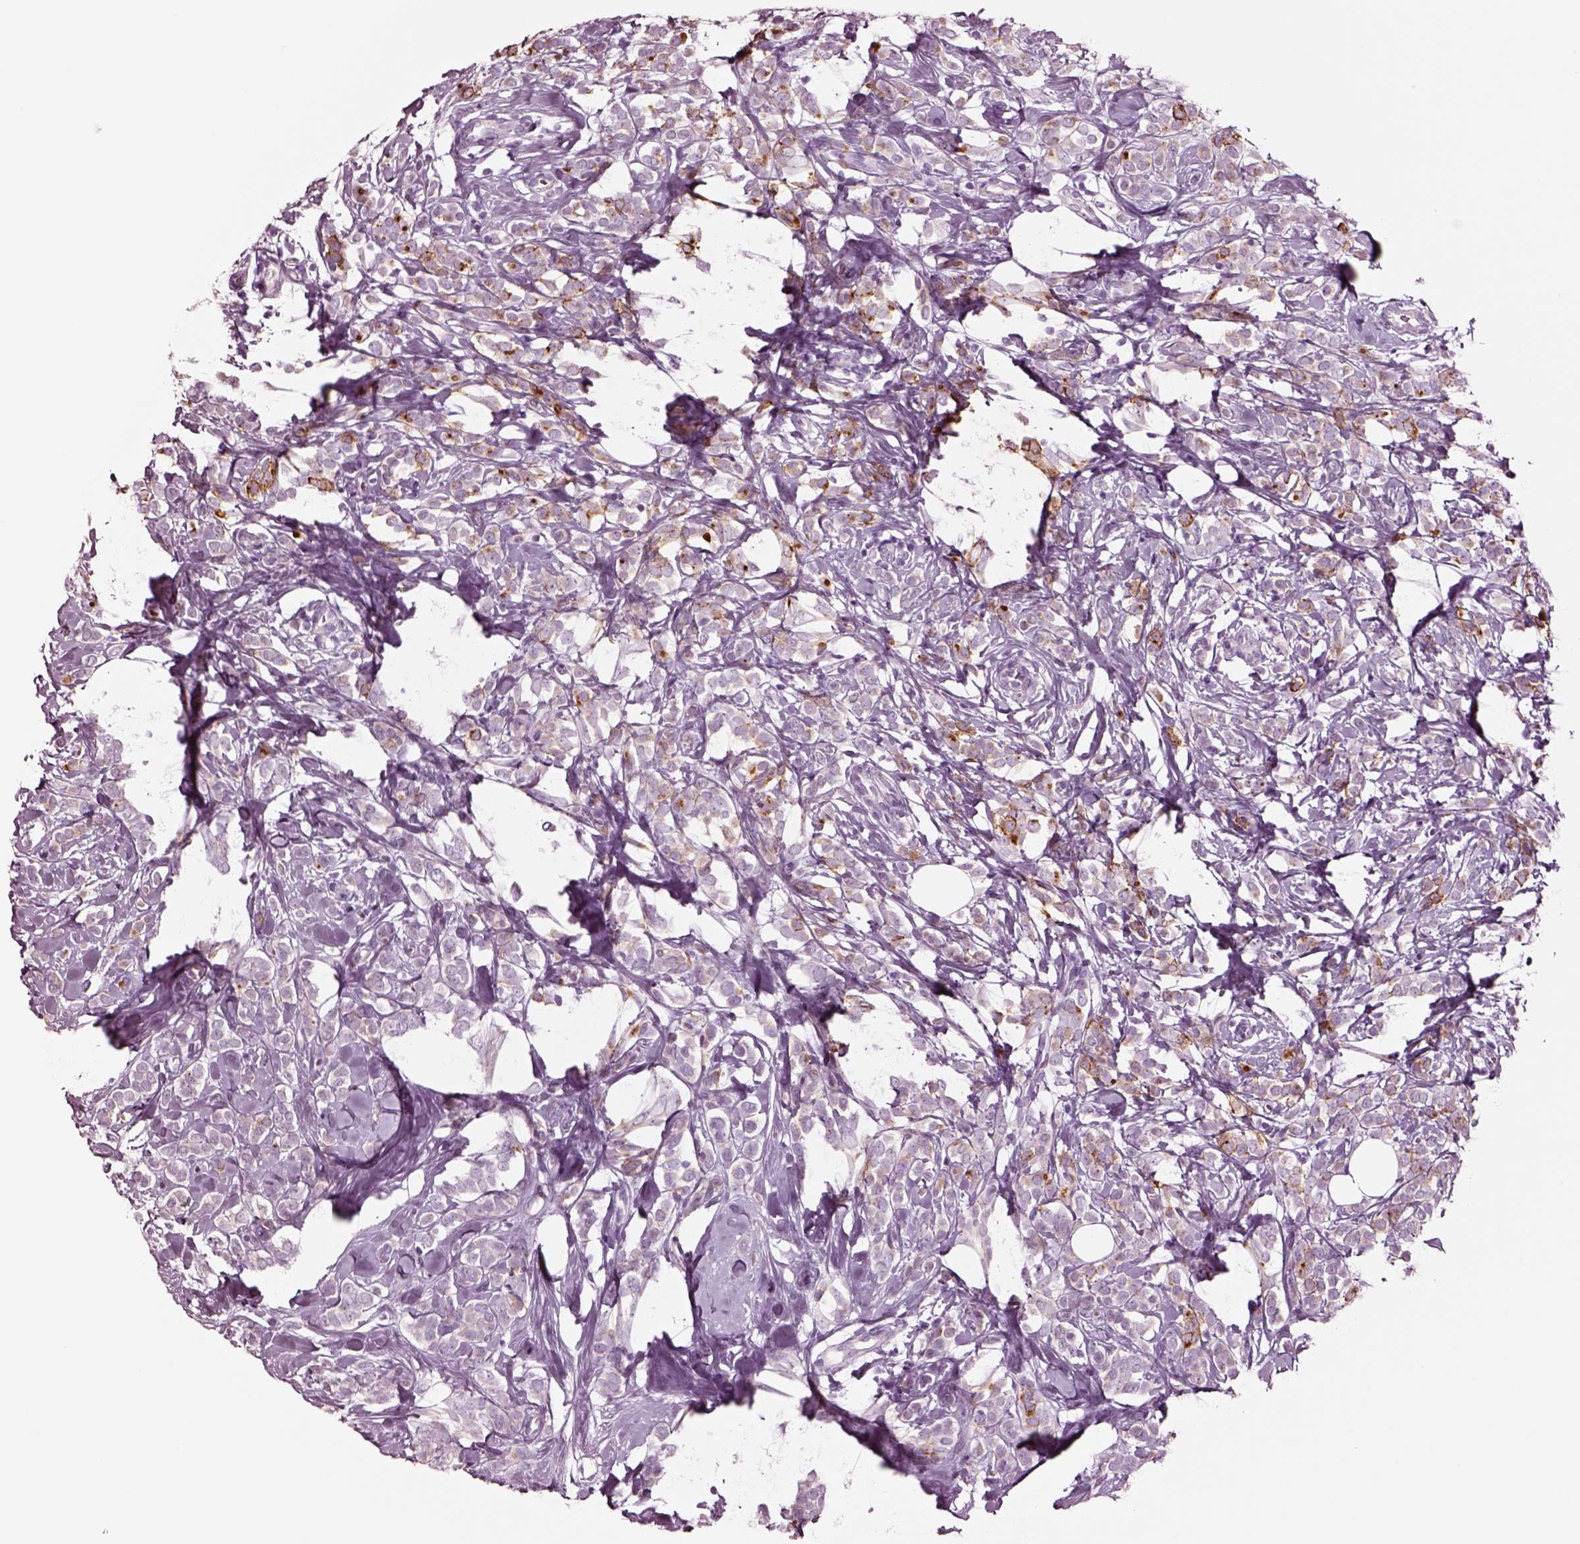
{"staining": {"intensity": "strong", "quantity": "<25%", "location": "cytoplasmic/membranous"}, "tissue": "breast cancer", "cell_type": "Tumor cells", "image_type": "cancer", "snomed": [{"axis": "morphology", "description": "Lobular carcinoma"}, {"axis": "topography", "description": "Breast"}], "caption": "A high-resolution histopathology image shows immunohistochemistry staining of breast cancer, which displays strong cytoplasmic/membranous expression in about <25% of tumor cells.", "gene": "NMRK2", "patient": {"sex": "female", "age": 49}}